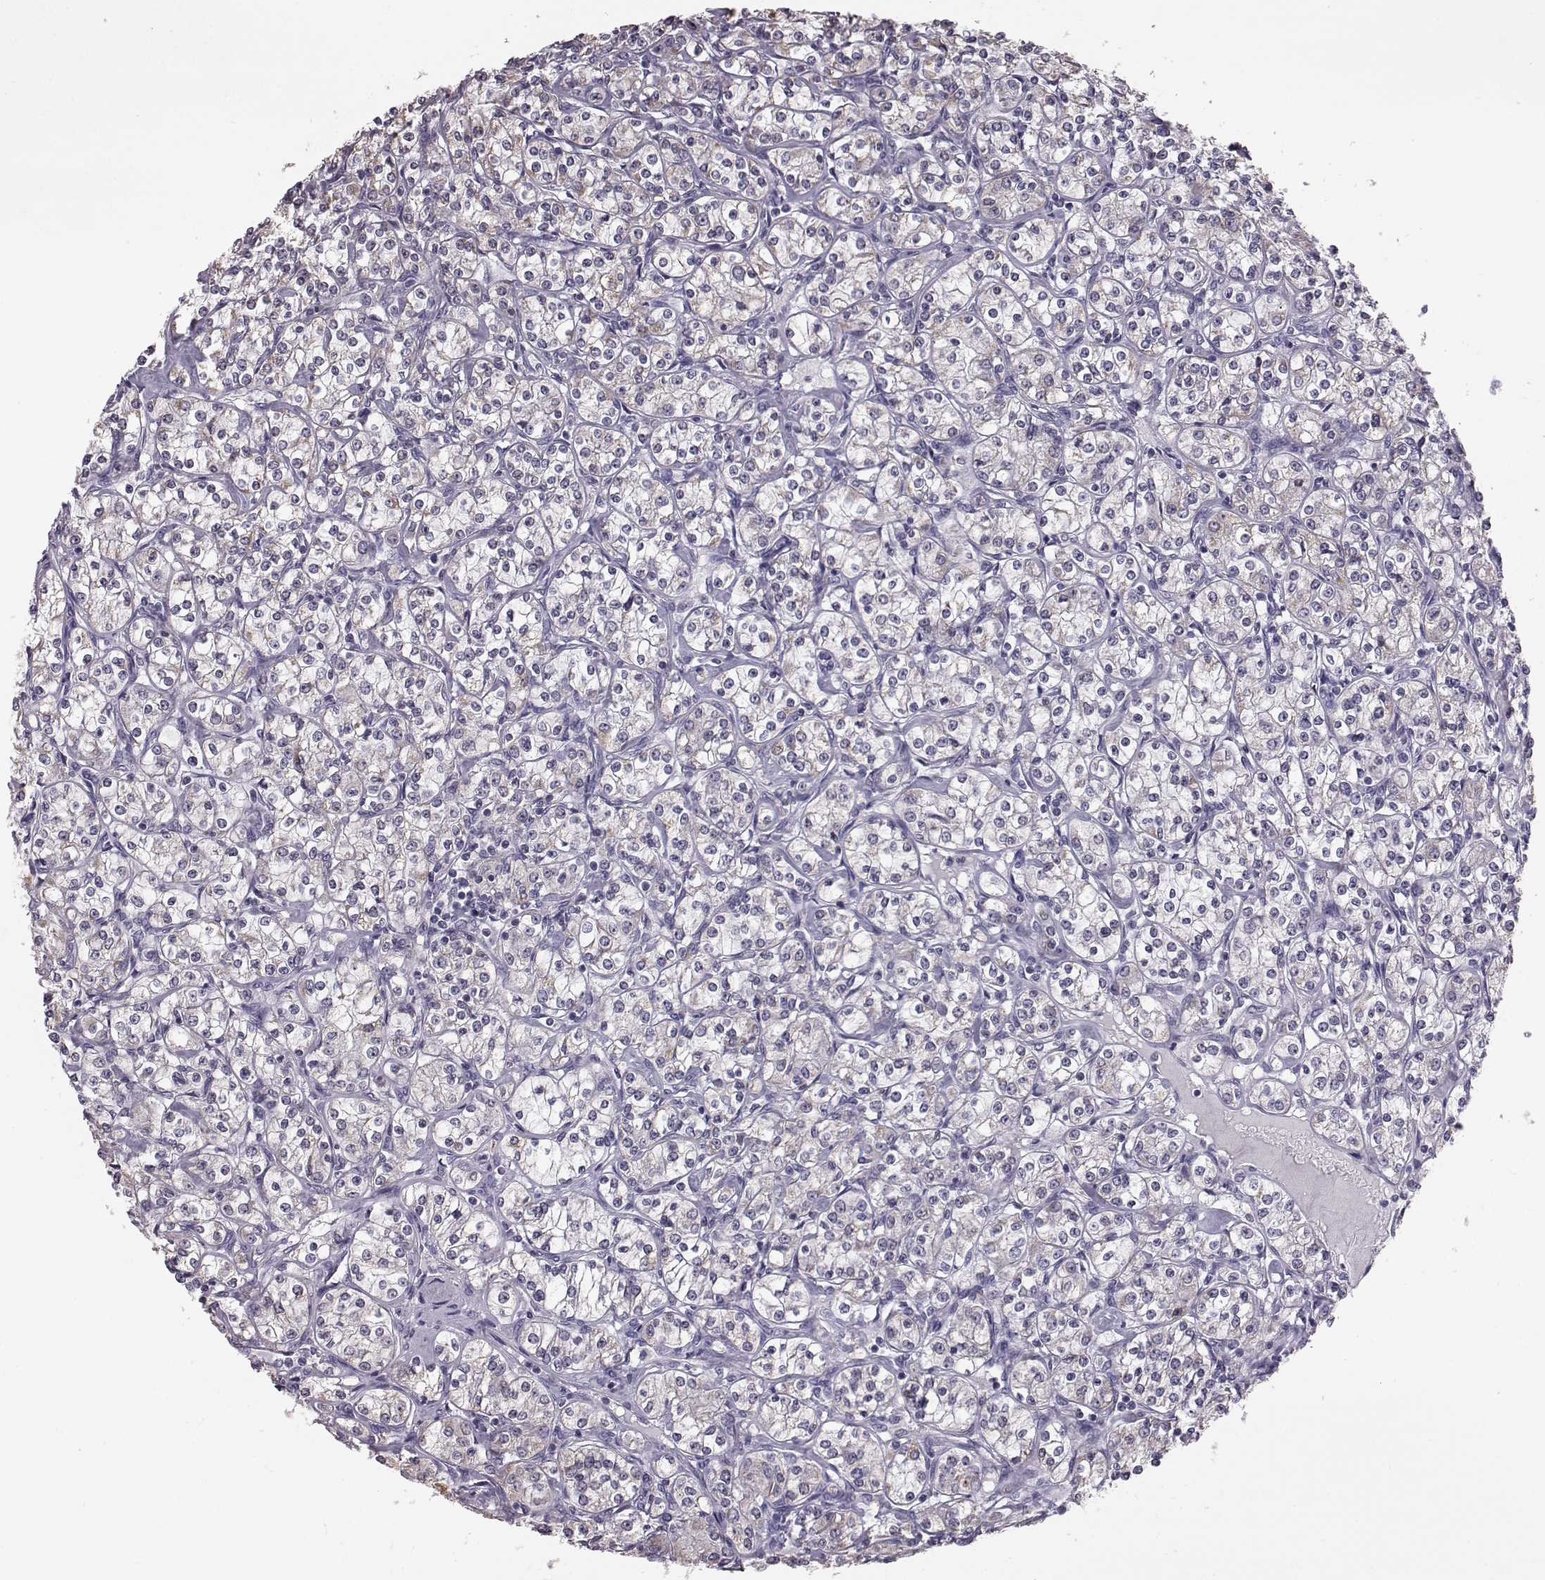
{"staining": {"intensity": "negative", "quantity": "none", "location": "none"}, "tissue": "renal cancer", "cell_type": "Tumor cells", "image_type": "cancer", "snomed": [{"axis": "morphology", "description": "Adenocarcinoma, NOS"}, {"axis": "topography", "description": "Kidney"}], "caption": "Tumor cells show no significant staining in renal cancer (adenocarcinoma).", "gene": "ALDH3A1", "patient": {"sex": "male", "age": 77}}